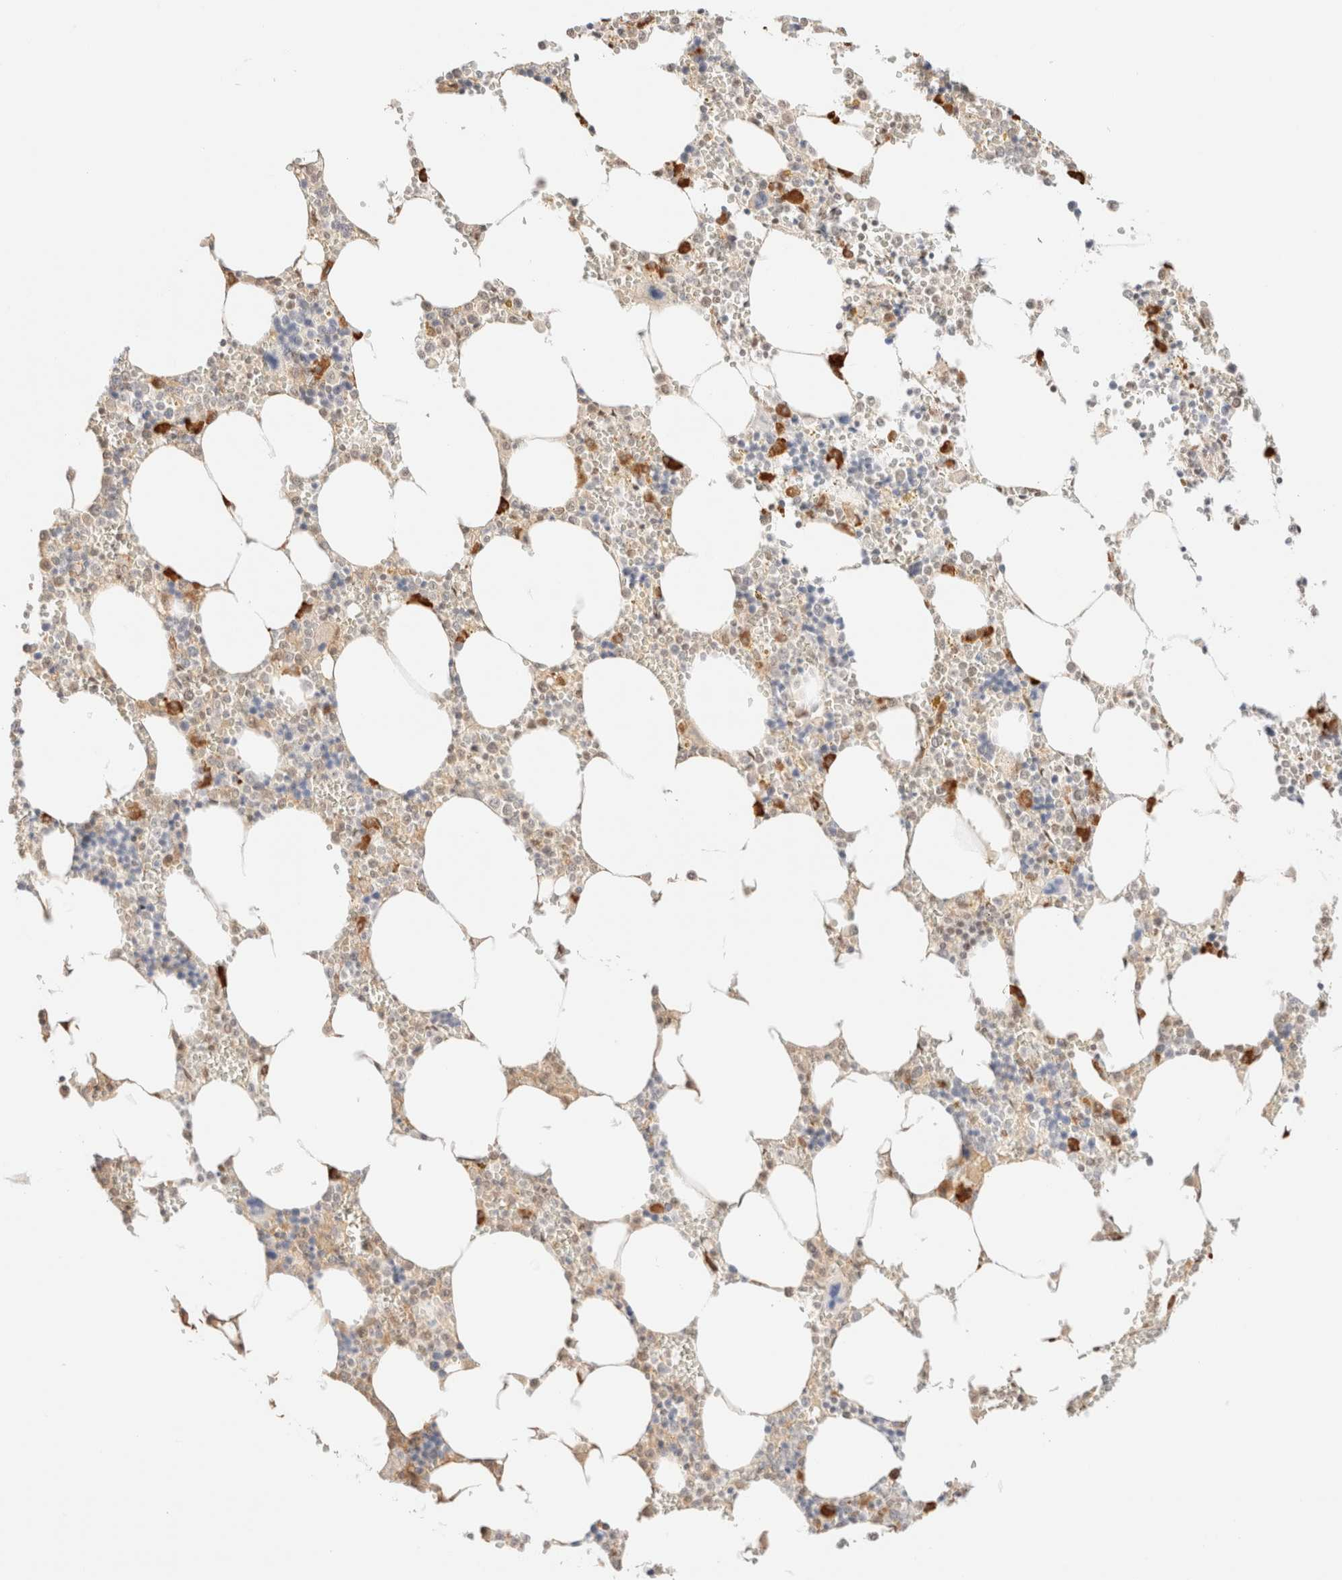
{"staining": {"intensity": "strong", "quantity": "<25%", "location": "cytoplasmic/membranous"}, "tissue": "bone marrow", "cell_type": "Hematopoietic cells", "image_type": "normal", "snomed": [{"axis": "morphology", "description": "Normal tissue, NOS"}, {"axis": "topography", "description": "Bone marrow"}], "caption": "Immunohistochemistry photomicrograph of normal human bone marrow stained for a protein (brown), which reveals medium levels of strong cytoplasmic/membranous expression in about <25% of hematopoietic cells.", "gene": "CIC", "patient": {"sex": "male", "age": 70}}